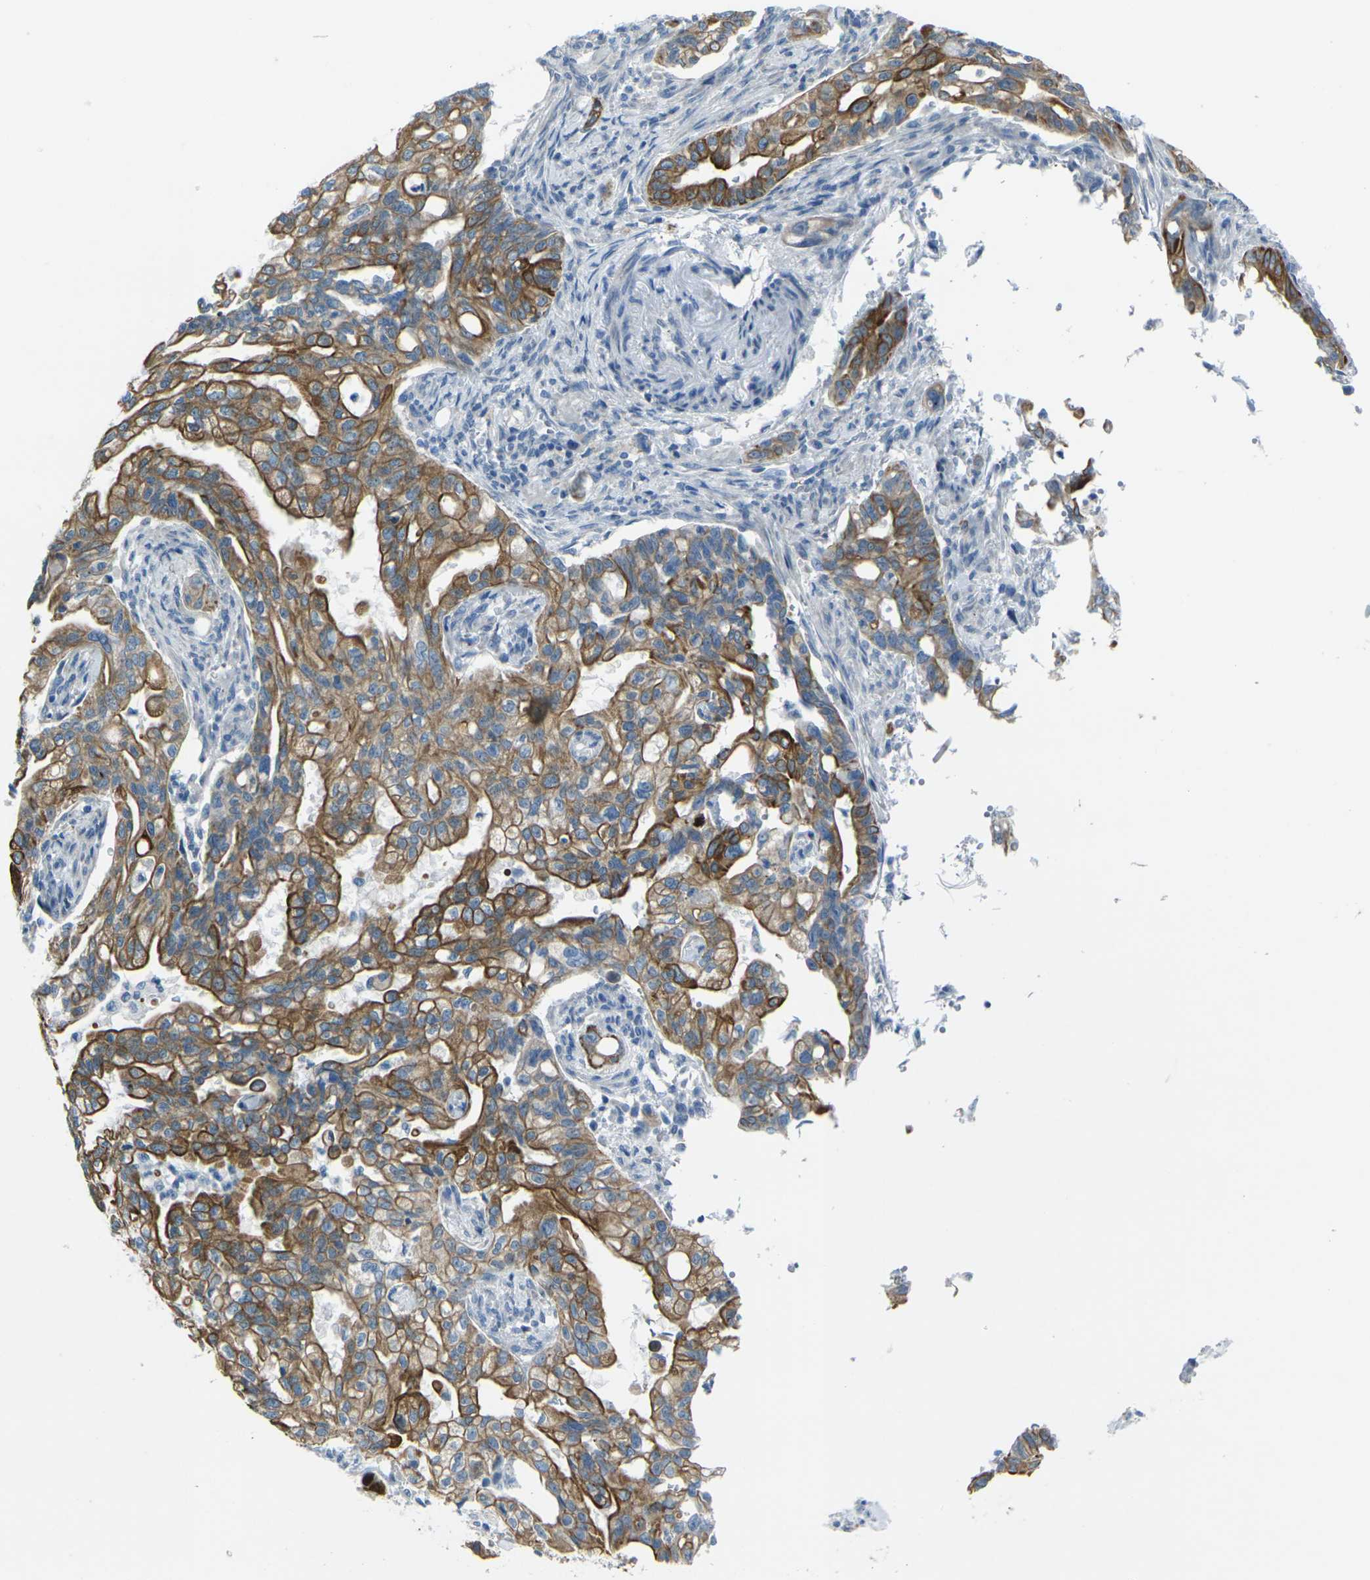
{"staining": {"intensity": "strong", "quantity": ">75%", "location": "cytoplasmic/membranous"}, "tissue": "pancreatic cancer", "cell_type": "Tumor cells", "image_type": "cancer", "snomed": [{"axis": "morphology", "description": "Normal tissue, NOS"}, {"axis": "topography", "description": "Pancreas"}], "caption": "Human pancreatic cancer stained for a protein (brown) demonstrates strong cytoplasmic/membranous positive positivity in approximately >75% of tumor cells.", "gene": "ANKRD46", "patient": {"sex": "male", "age": 42}}